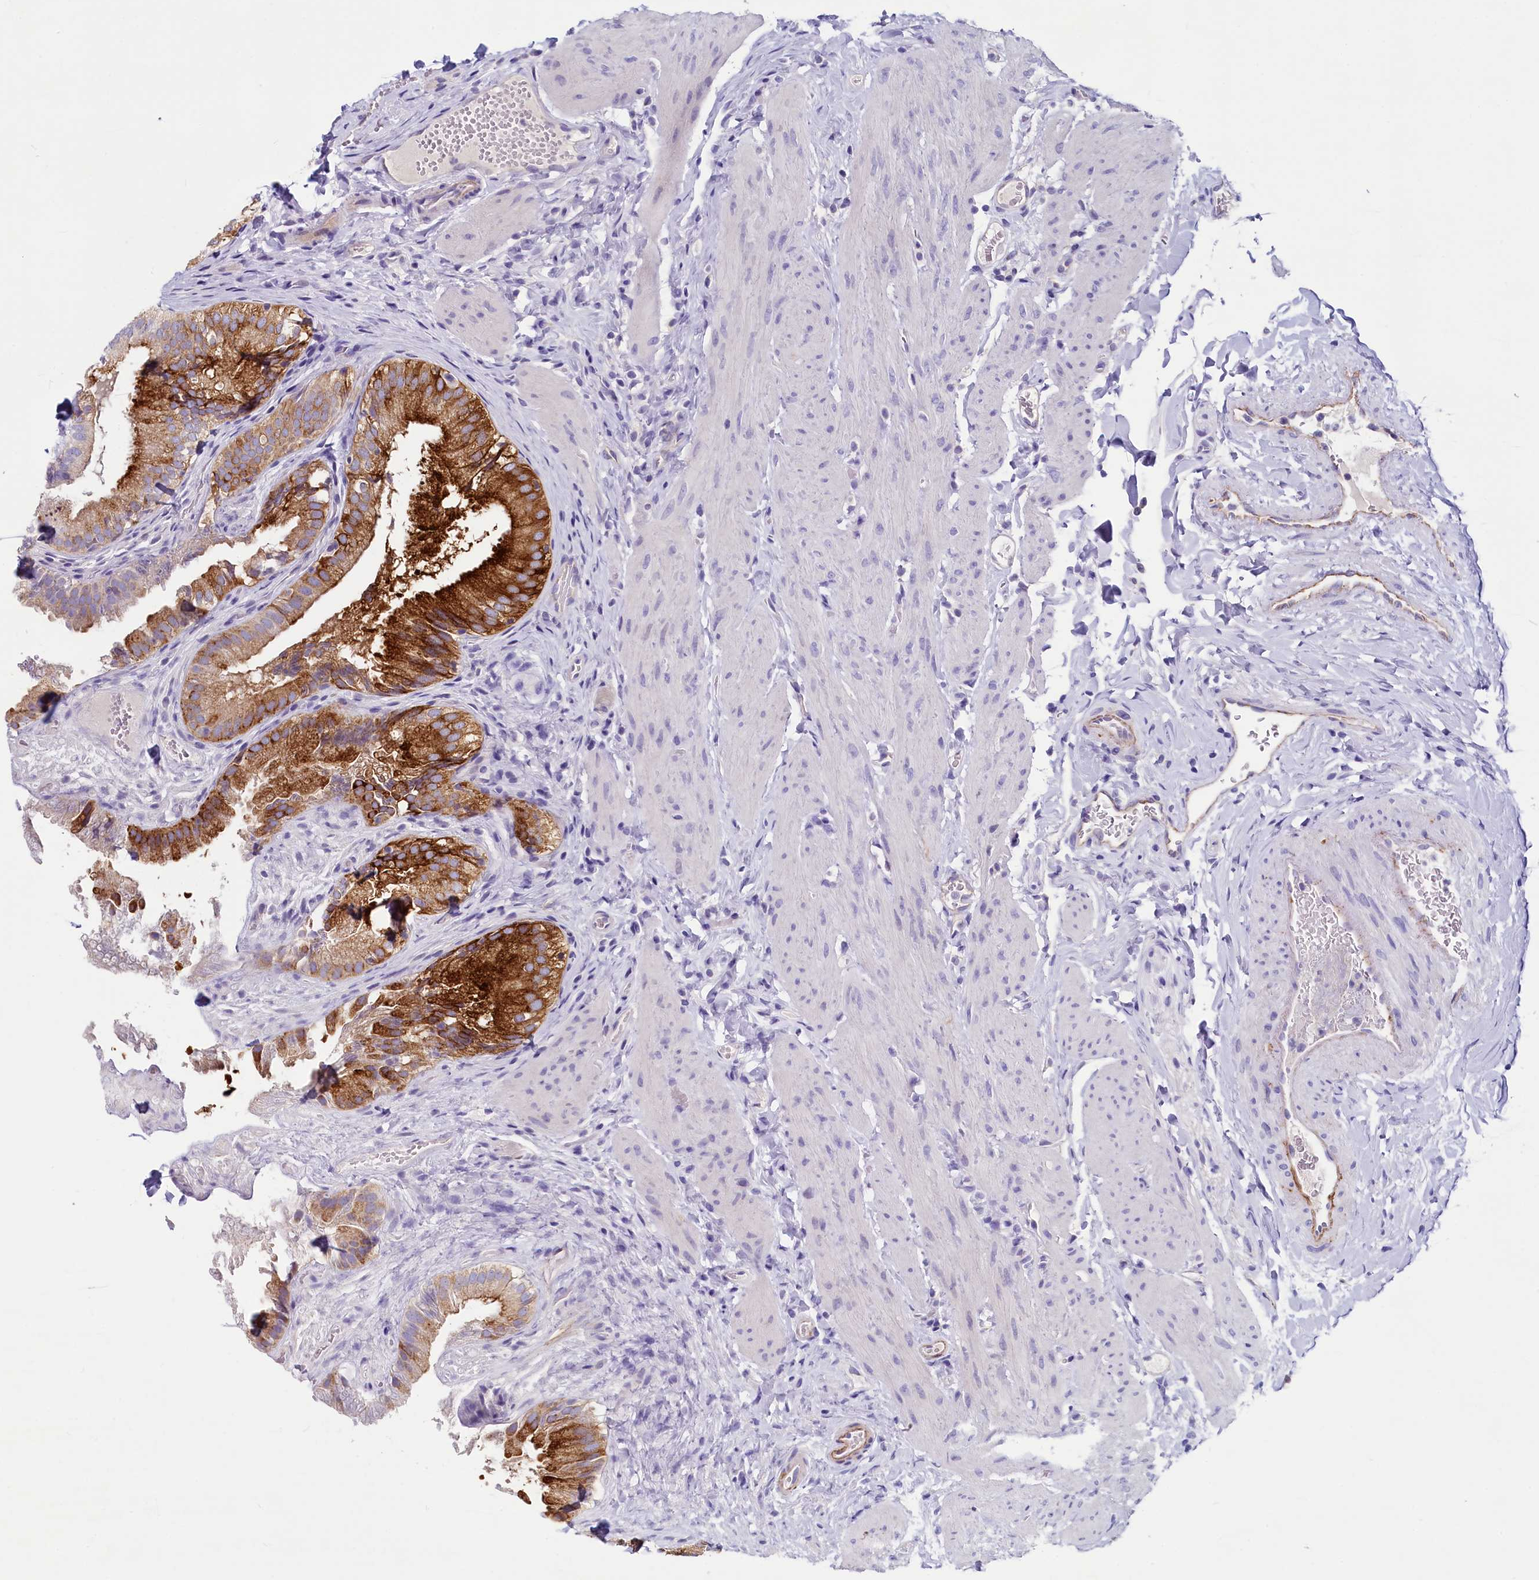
{"staining": {"intensity": "strong", "quantity": "25%-75%", "location": "cytoplasmic/membranous"}, "tissue": "gallbladder", "cell_type": "Glandular cells", "image_type": "normal", "snomed": [{"axis": "morphology", "description": "Normal tissue, NOS"}, {"axis": "topography", "description": "Gallbladder"}], "caption": "Immunohistochemistry (IHC) of unremarkable gallbladder shows high levels of strong cytoplasmic/membranous positivity in approximately 25%-75% of glandular cells. (DAB (3,3'-diaminobenzidine) IHC, brown staining for protein, blue staining for nuclei).", "gene": "INSC", "patient": {"sex": "female", "age": 30}}